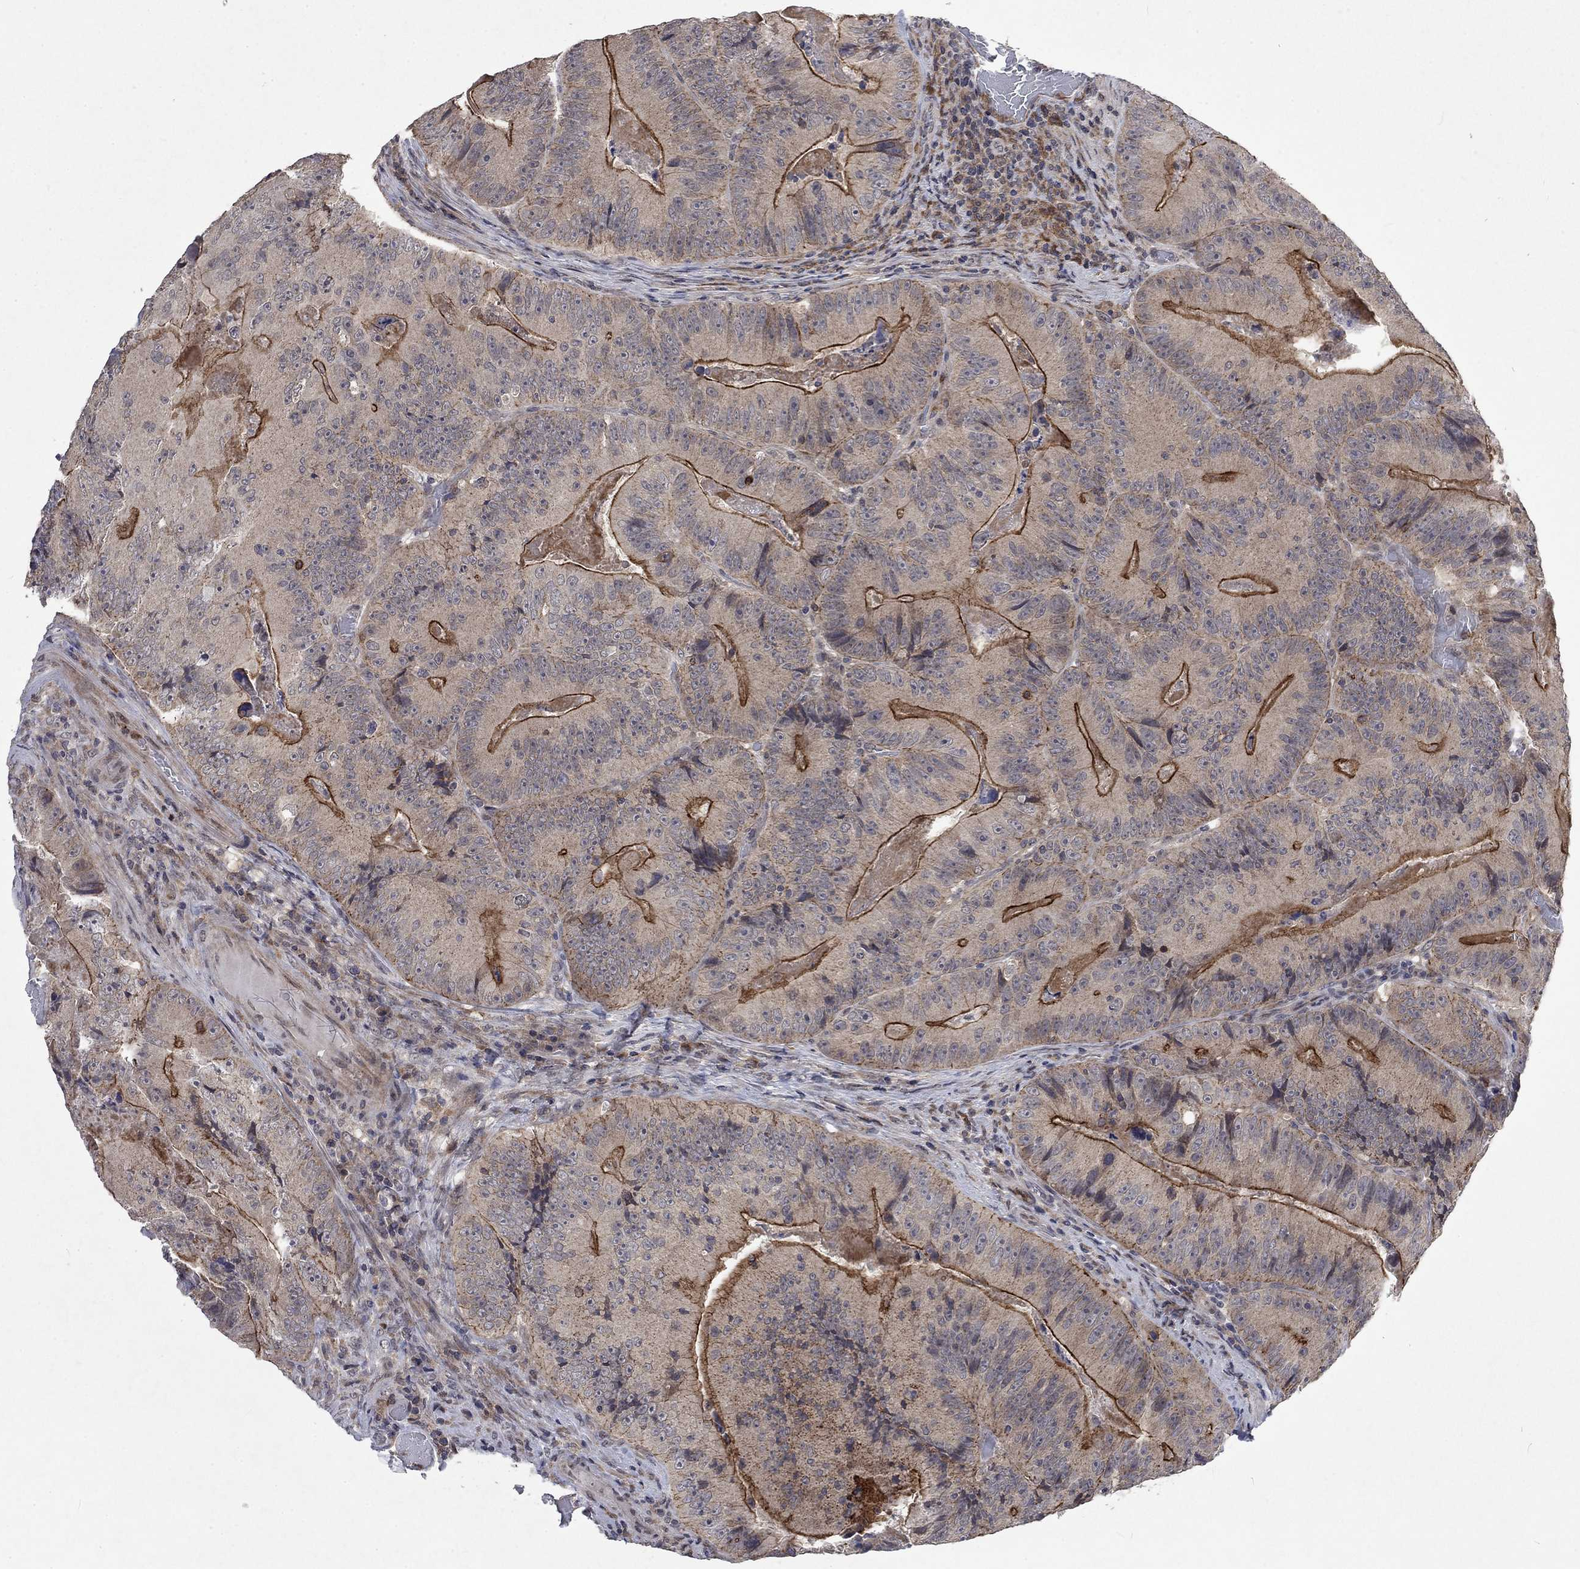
{"staining": {"intensity": "strong", "quantity": "25%-75%", "location": "cytoplasmic/membranous"}, "tissue": "colorectal cancer", "cell_type": "Tumor cells", "image_type": "cancer", "snomed": [{"axis": "morphology", "description": "Adenocarcinoma, NOS"}, {"axis": "topography", "description": "Colon"}], "caption": "Immunohistochemical staining of human colorectal cancer (adenocarcinoma) exhibits high levels of strong cytoplasmic/membranous protein positivity in about 25%-75% of tumor cells. (Stains: DAB (3,3'-diaminobenzidine) in brown, nuclei in blue, Microscopy: brightfield microscopy at high magnification).", "gene": "PPP1R9A", "patient": {"sex": "female", "age": 86}}